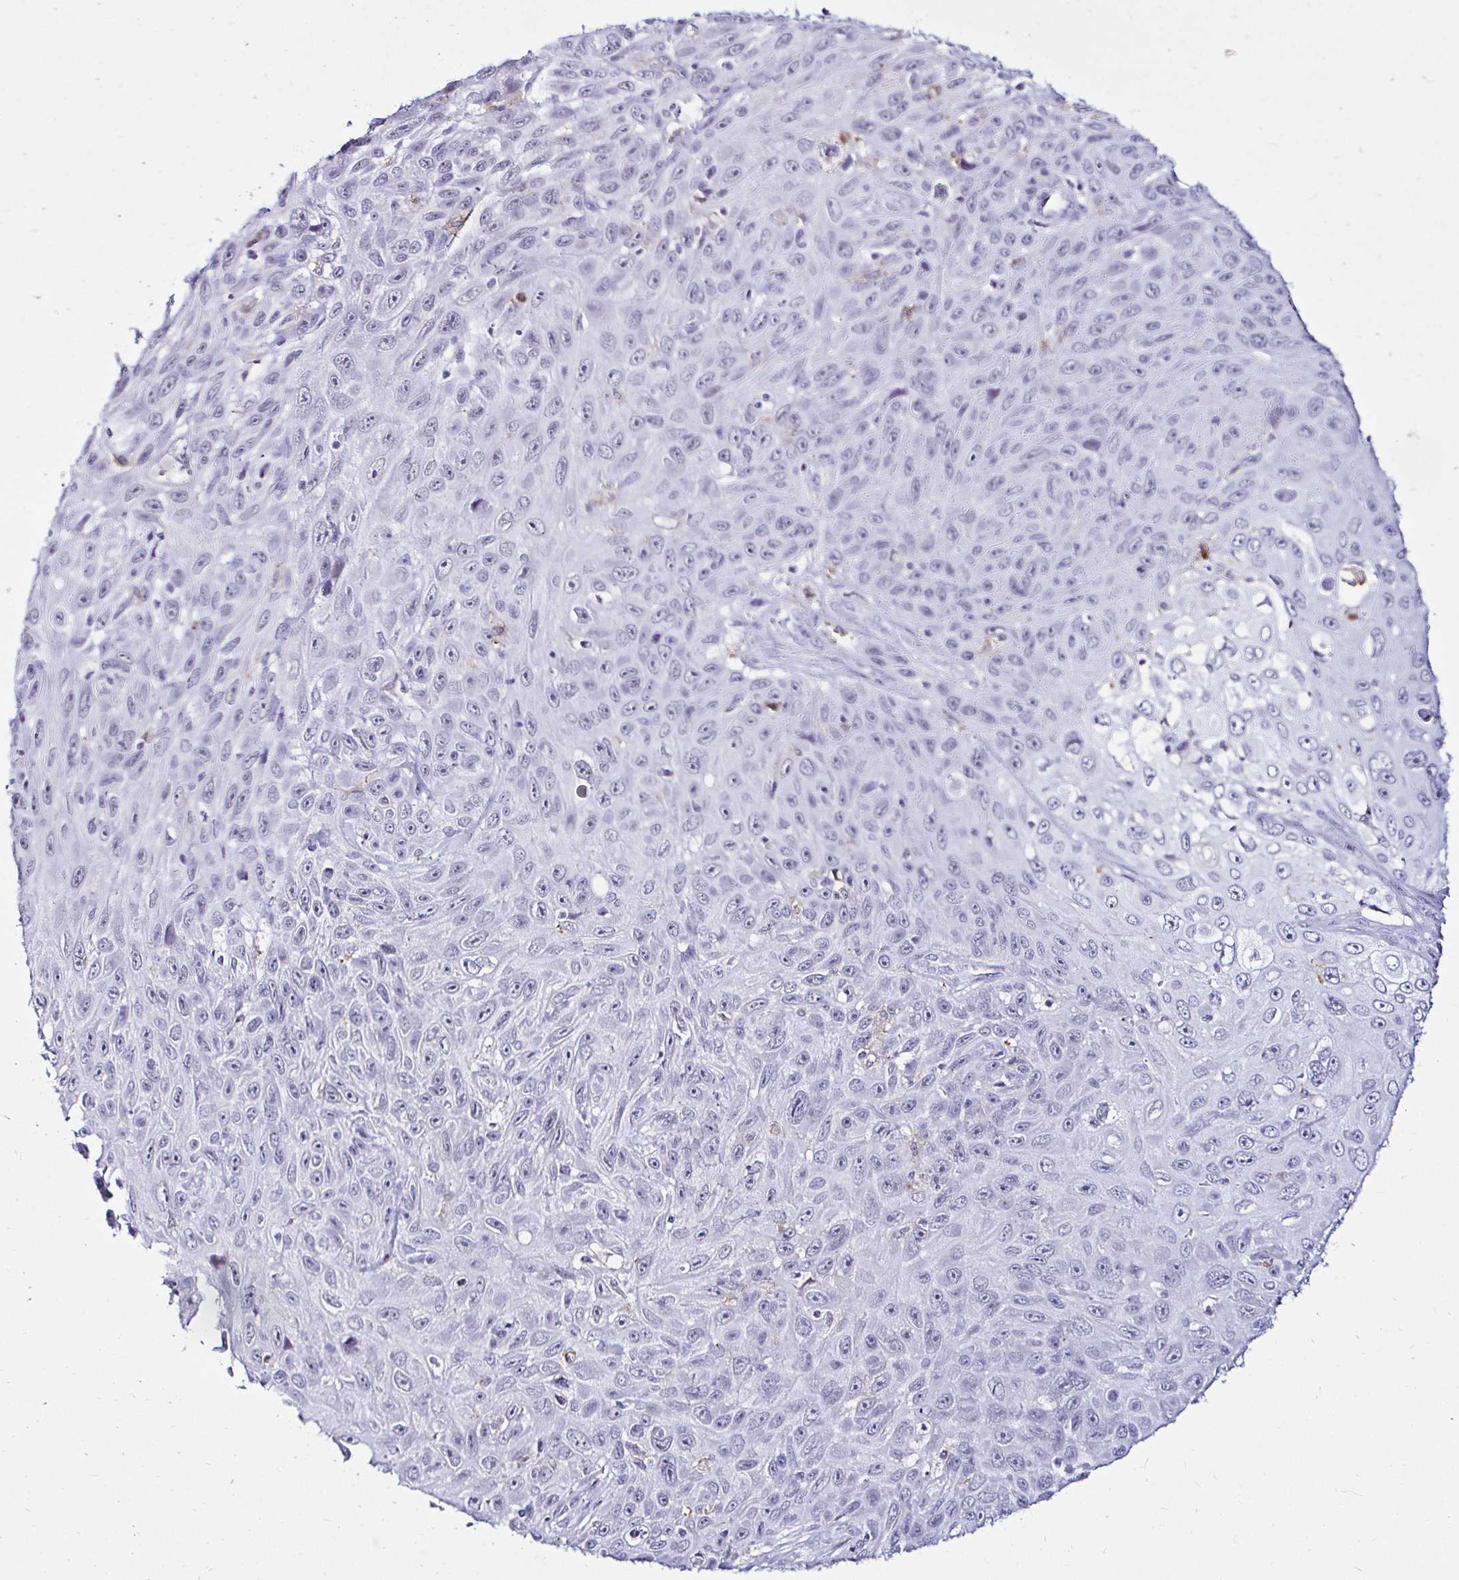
{"staining": {"intensity": "negative", "quantity": "none", "location": "none"}, "tissue": "skin cancer", "cell_type": "Tumor cells", "image_type": "cancer", "snomed": [{"axis": "morphology", "description": "Squamous cell carcinoma, NOS"}, {"axis": "topography", "description": "Skin"}], "caption": "An immunohistochemistry micrograph of skin cancer (squamous cell carcinoma) is shown. There is no staining in tumor cells of skin cancer (squamous cell carcinoma).", "gene": "CYBB", "patient": {"sex": "male", "age": 82}}